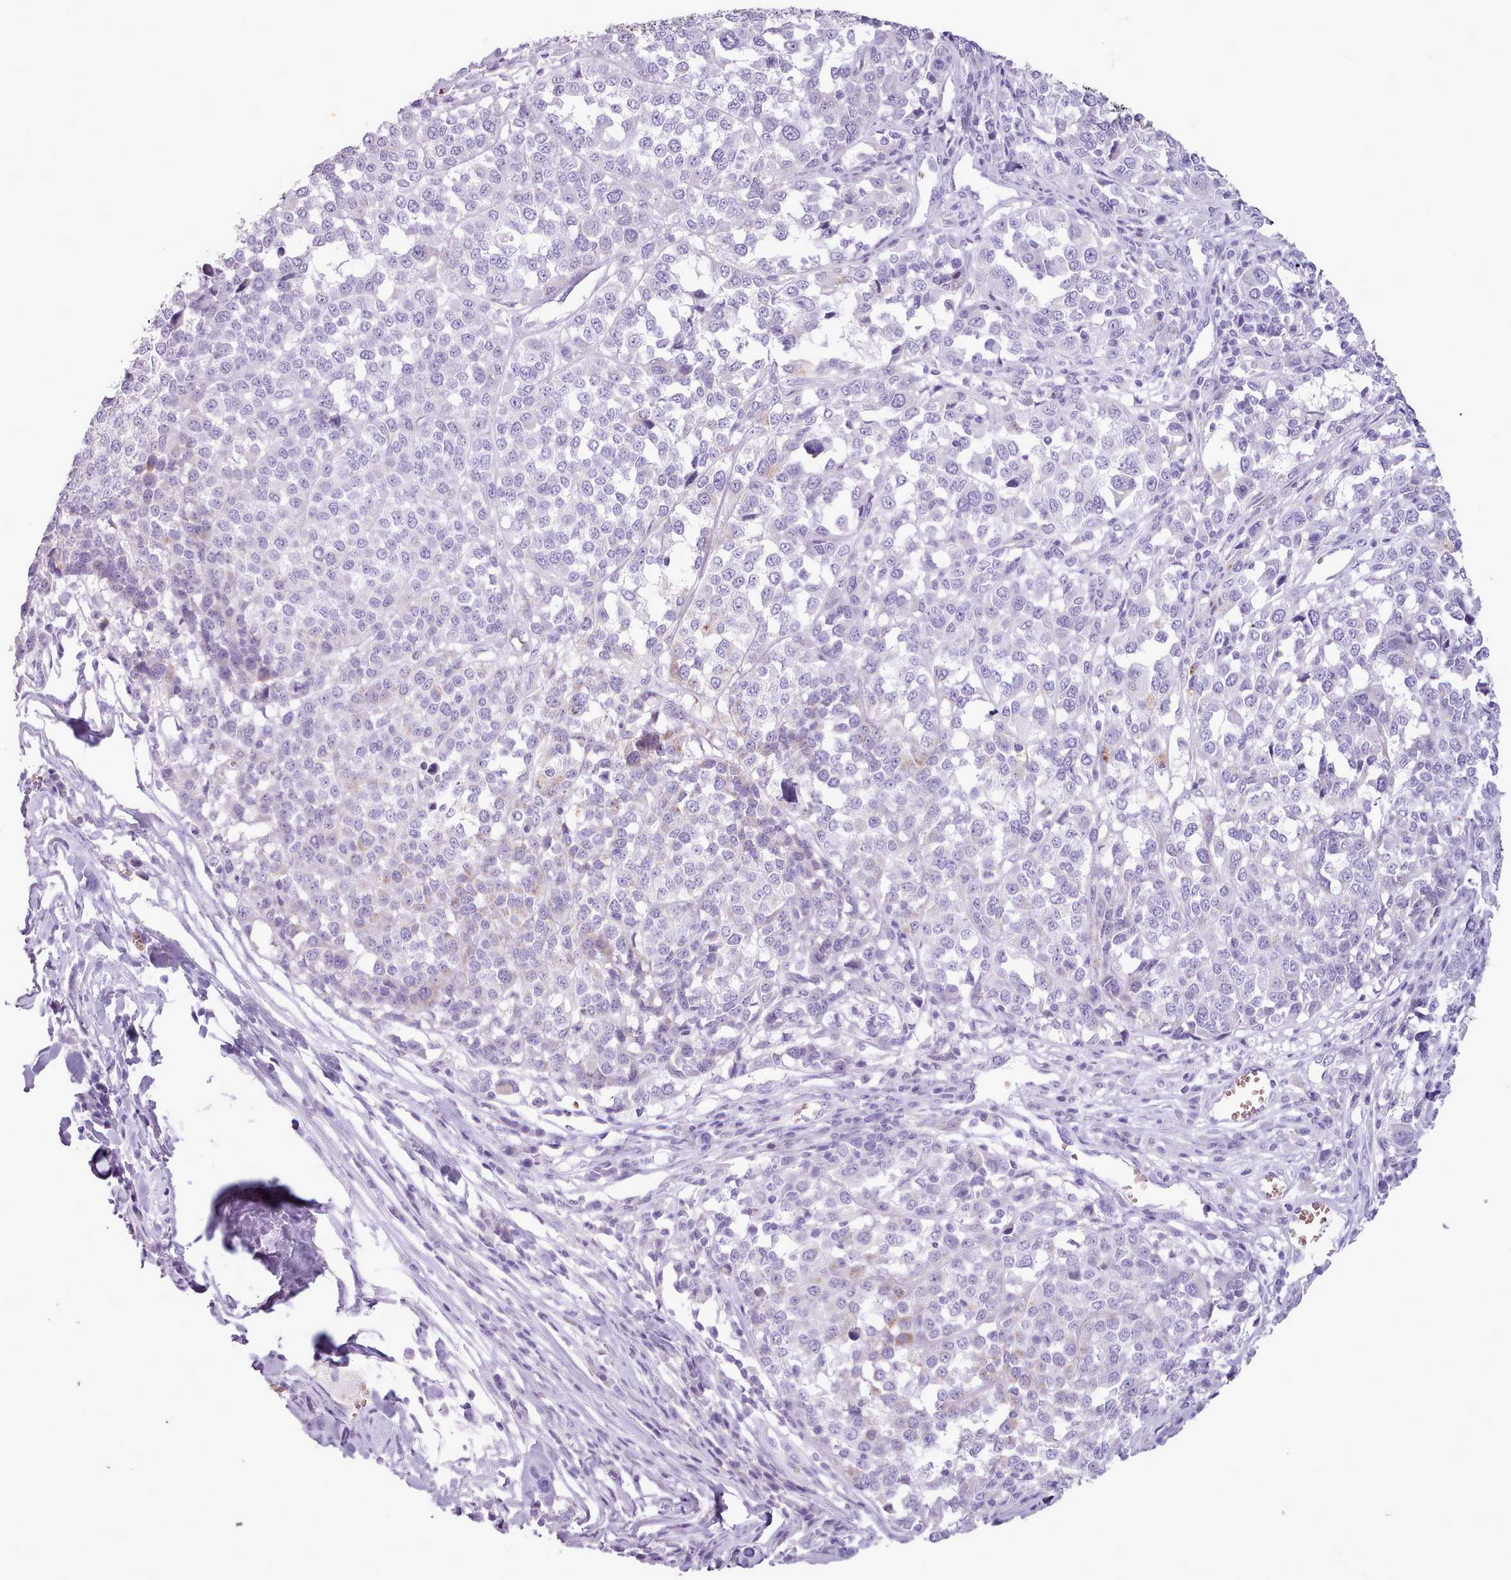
{"staining": {"intensity": "negative", "quantity": "none", "location": "none"}, "tissue": "melanoma", "cell_type": "Tumor cells", "image_type": "cancer", "snomed": [{"axis": "morphology", "description": "Malignant melanoma, Metastatic site"}, {"axis": "topography", "description": "Lymph node"}], "caption": "Immunohistochemistry of malignant melanoma (metastatic site) reveals no staining in tumor cells.", "gene": "AK4", "patient": {"sex": "male", "age": 44}}